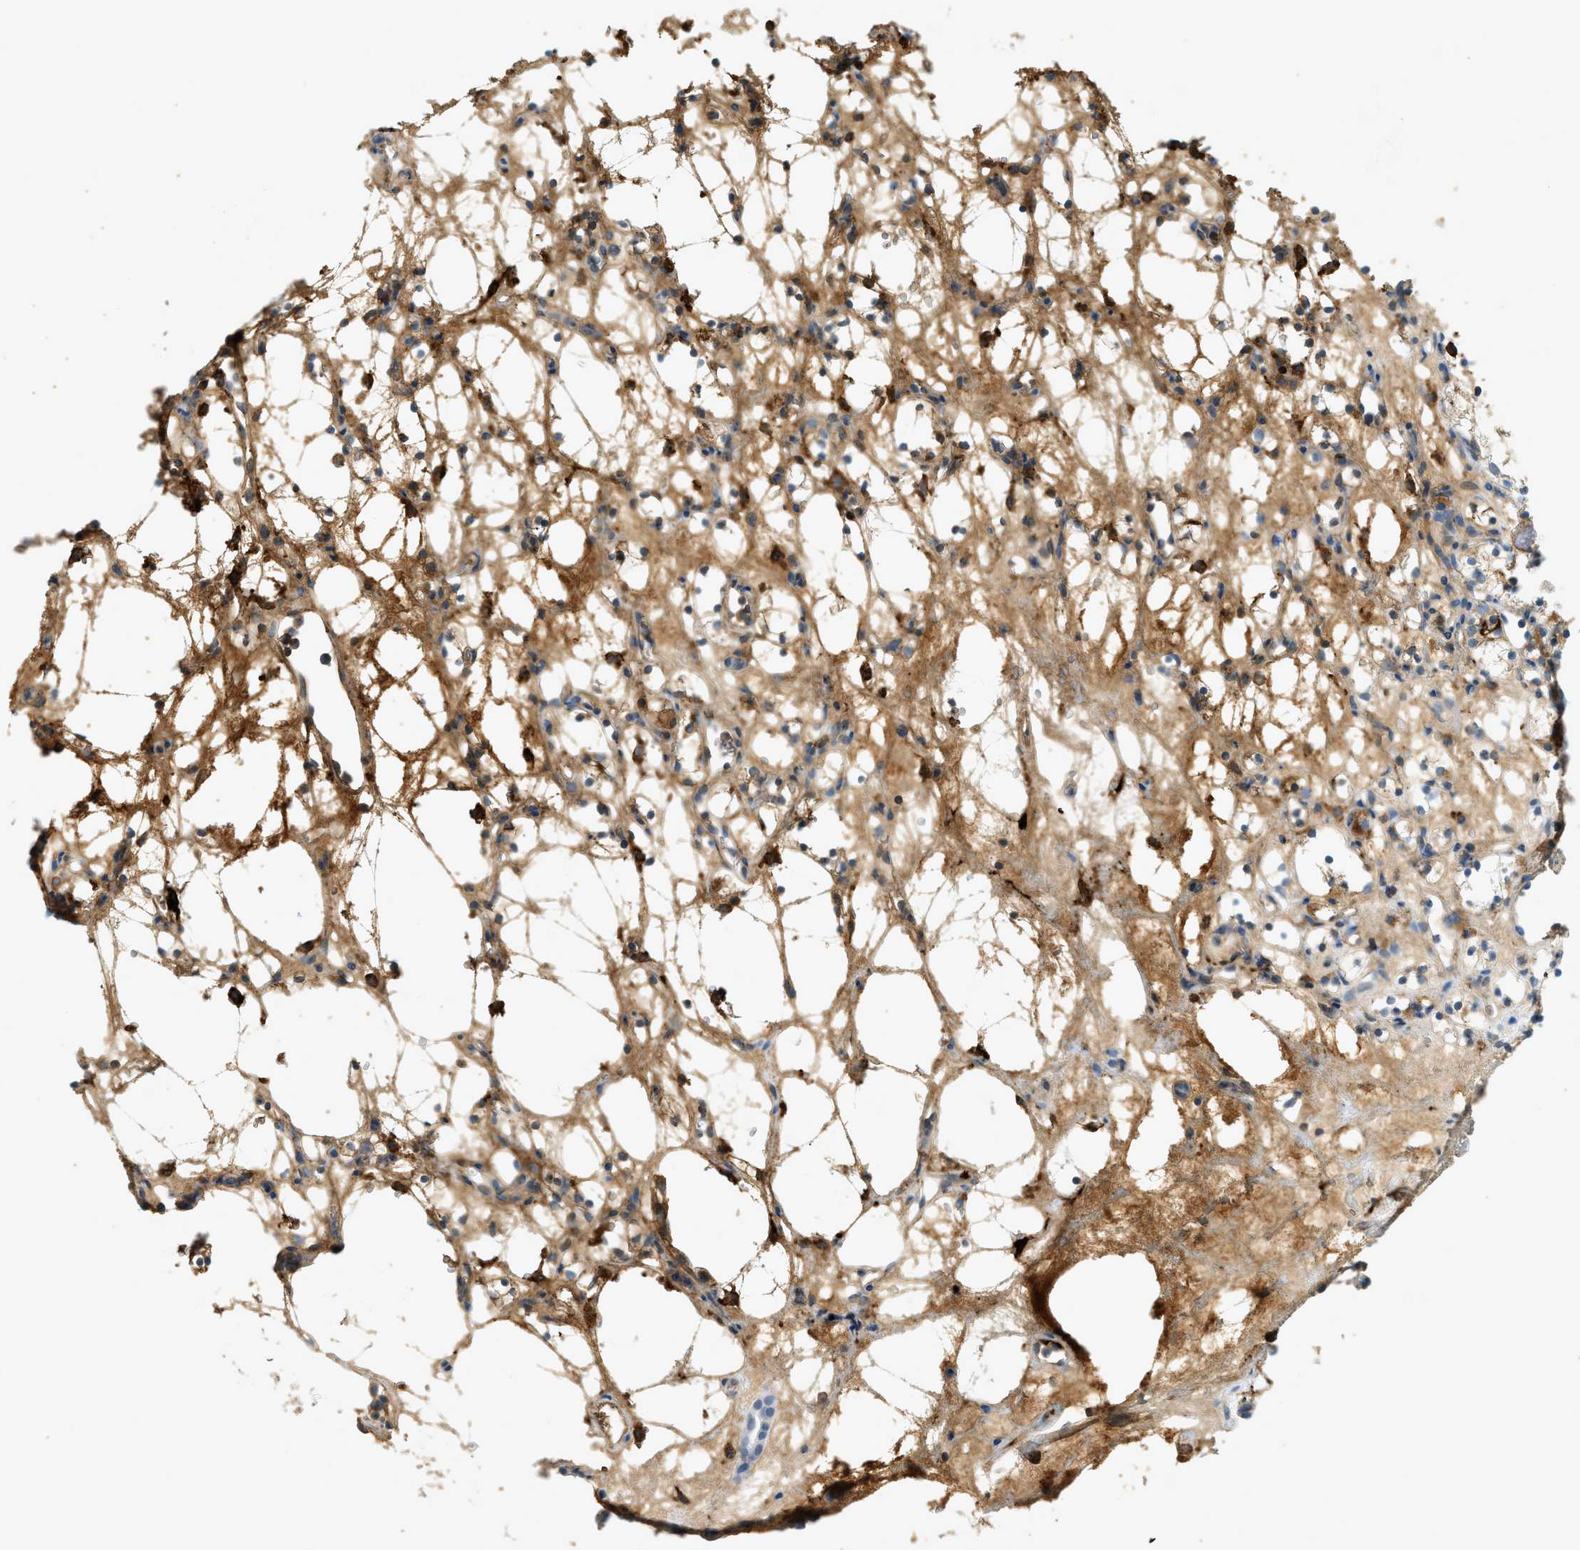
{"staining": {"intensity": "moderate", "quantity": "25%-75%", "location": "cytoplasmic/membranous"}, "tissue": "renal cancer", "cell_type": "Tumor cells", "image_type": "cancer", "snomed": [{"axis": "morphology", "description": "Adenocarcinoma, NOS"}, {"axis": "topography", "description": "Kidney"}], "caption": "The micrograph displays a brown stain indicating the presence of a protein in the cytoplasmic/membranous of tumor cells in renal cancer (adenocarcinoma).", "gene": "F2", "patient": {"sex": "female", "age": 60}}